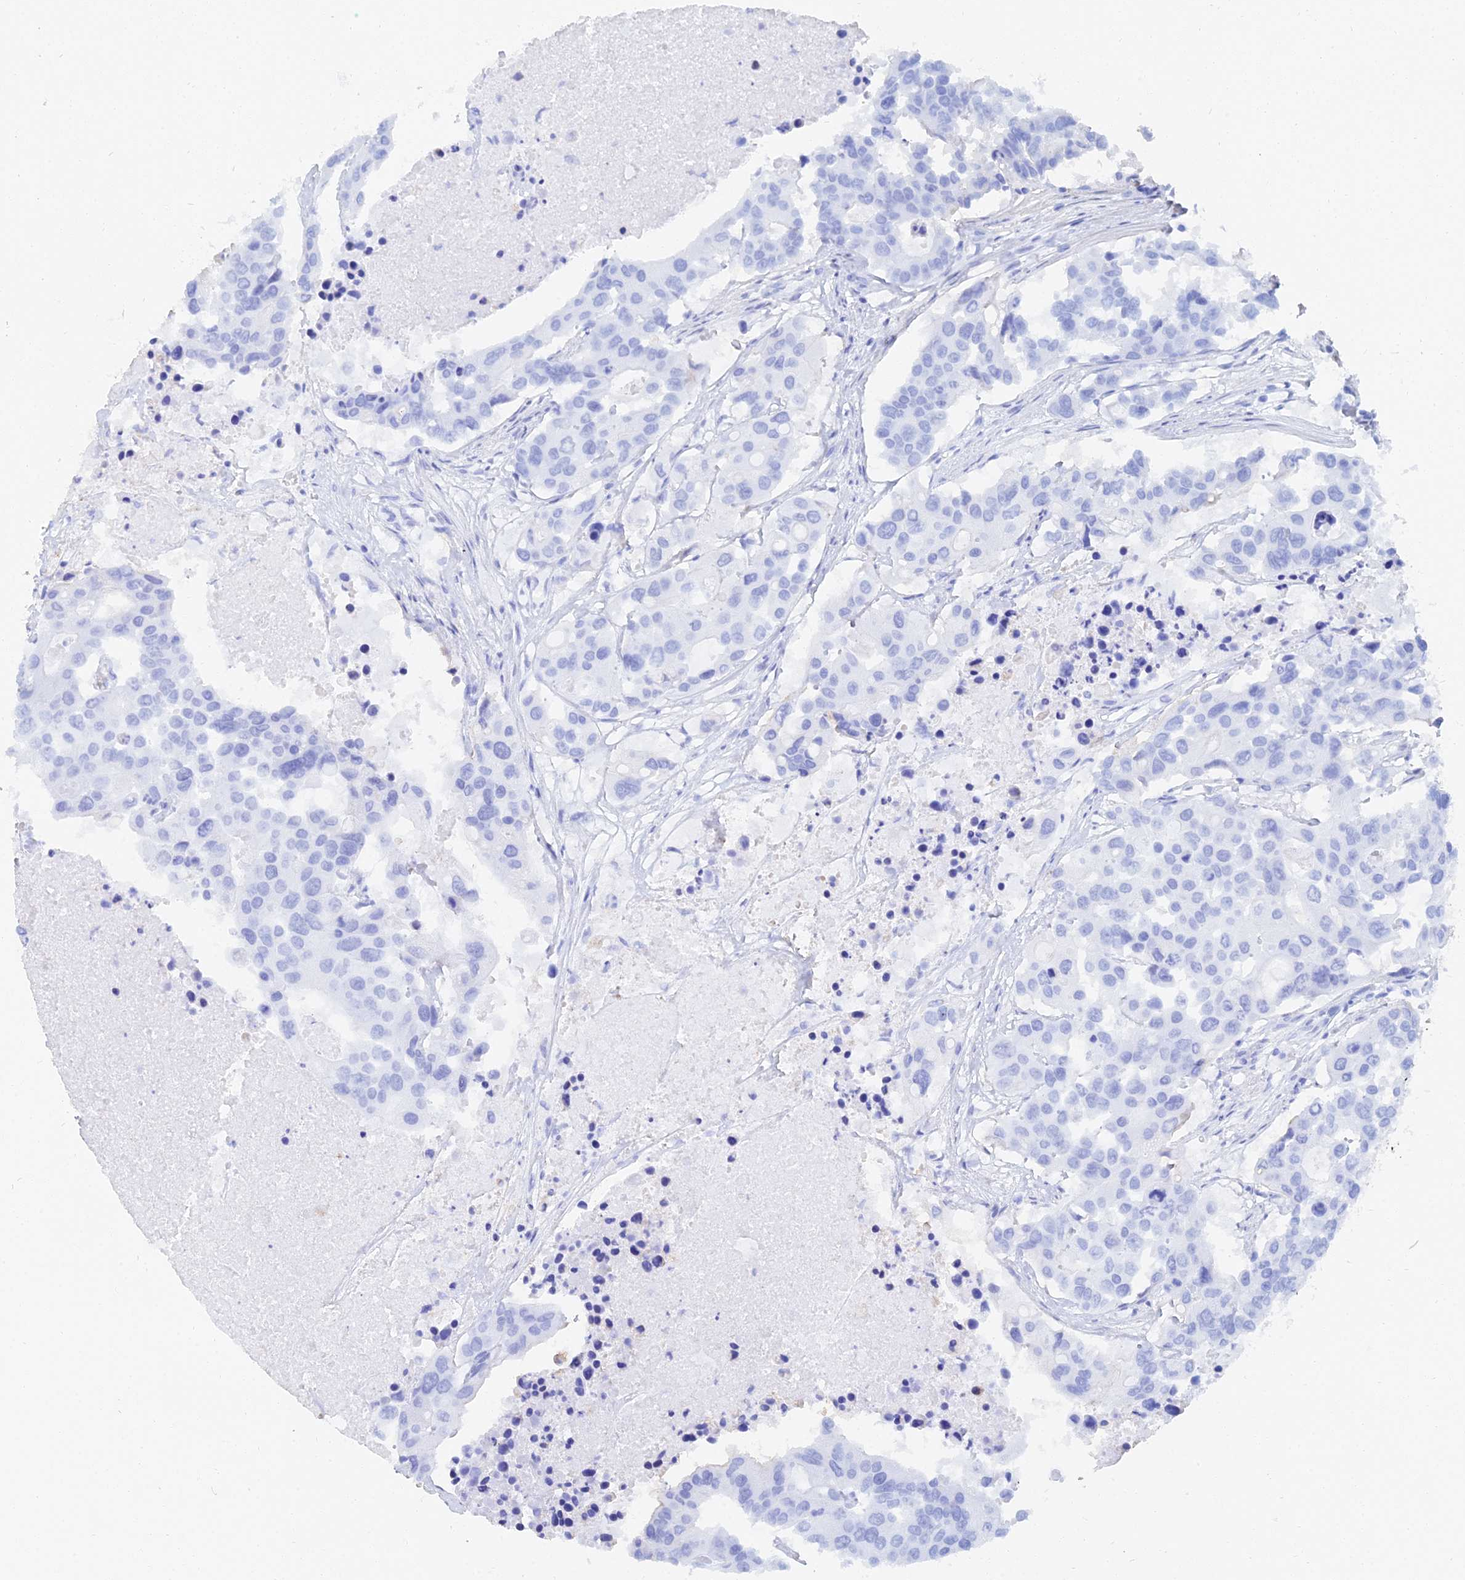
{"staining": {"intensity": "moderate", "quantity": "<25%", "location": "cytoplasmic/membranous"}, "tissue": "colorectal cancer", "cell_type": "Tumor cells", "image_type": "cancer", "snomed": [{"axis": "morphology", "description": "Adenocarcinoma, NOS"}, {"axis": "topography", "description": "Colon"}], "caption": "DAB immunohistochemical staining of colorectal adenocarcinoma displays moderate cytoplasmic/membranous protein staining in about <25% of tumor cells. (DAB (3,3'-diaminobenzidine) IHC with brightfield microscopy, high magnification).", "gene": "TRIM43B", "patient": {"sex": "male", "age": 77}}